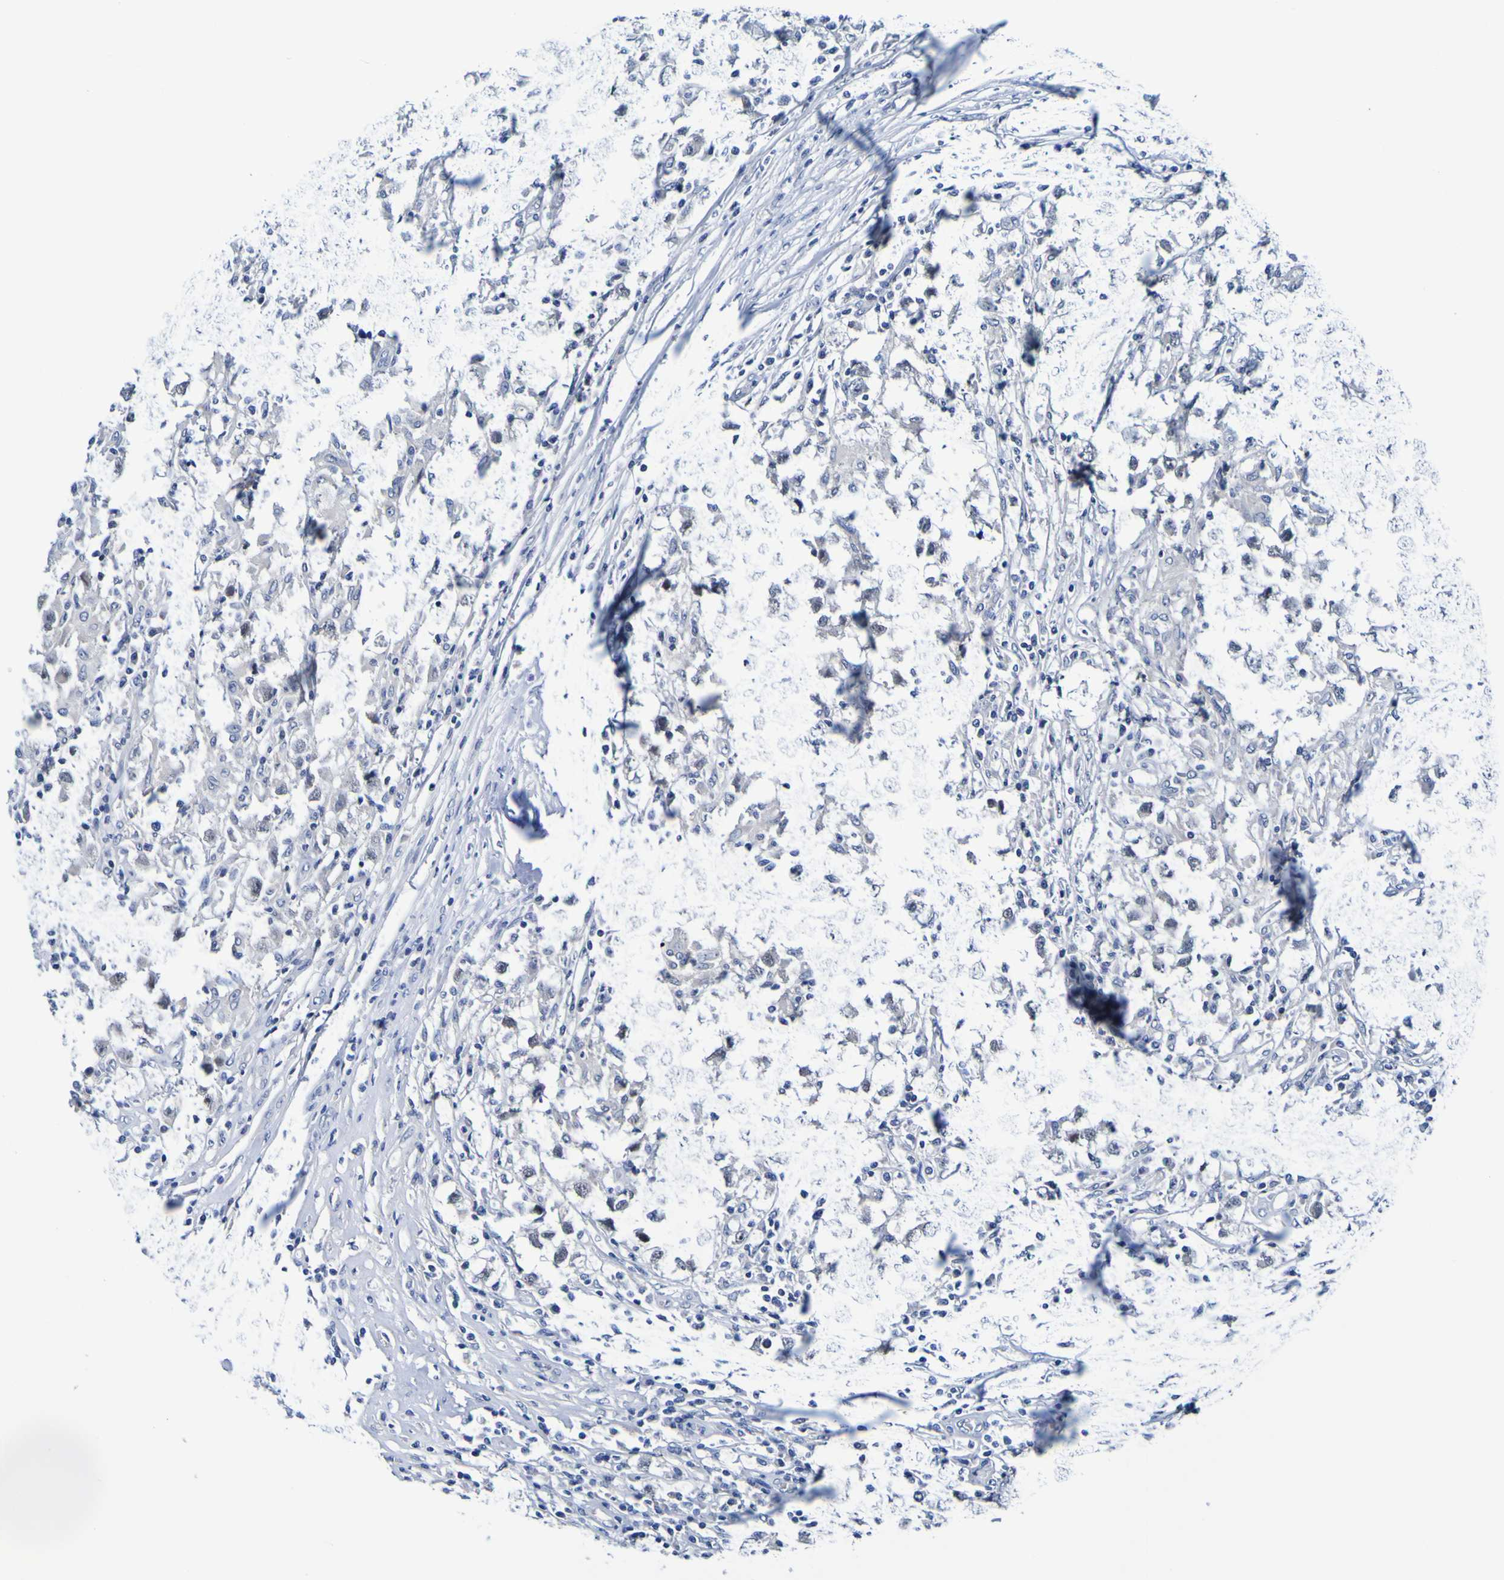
{"staining": {"intensity": "negative", "quantity": "none", "location": "none"}, "tissue": "testis cancer", "cell_type": "Tumor cells", "image_type": "cancer", "snomed": [{"axis": "morphology", "description": "Carcinoma, Embryonal, NOS"}, {"axis": "topography", "description": "Testis"}], "caption": "High power microscopy image of an immunohistochemistry micrograph of testis cancer (embryonal carcinoma), revealing no significant positivity in tumor cells.", "gene": "VMA21", "patient": {"sex": "male", "age": 21}}